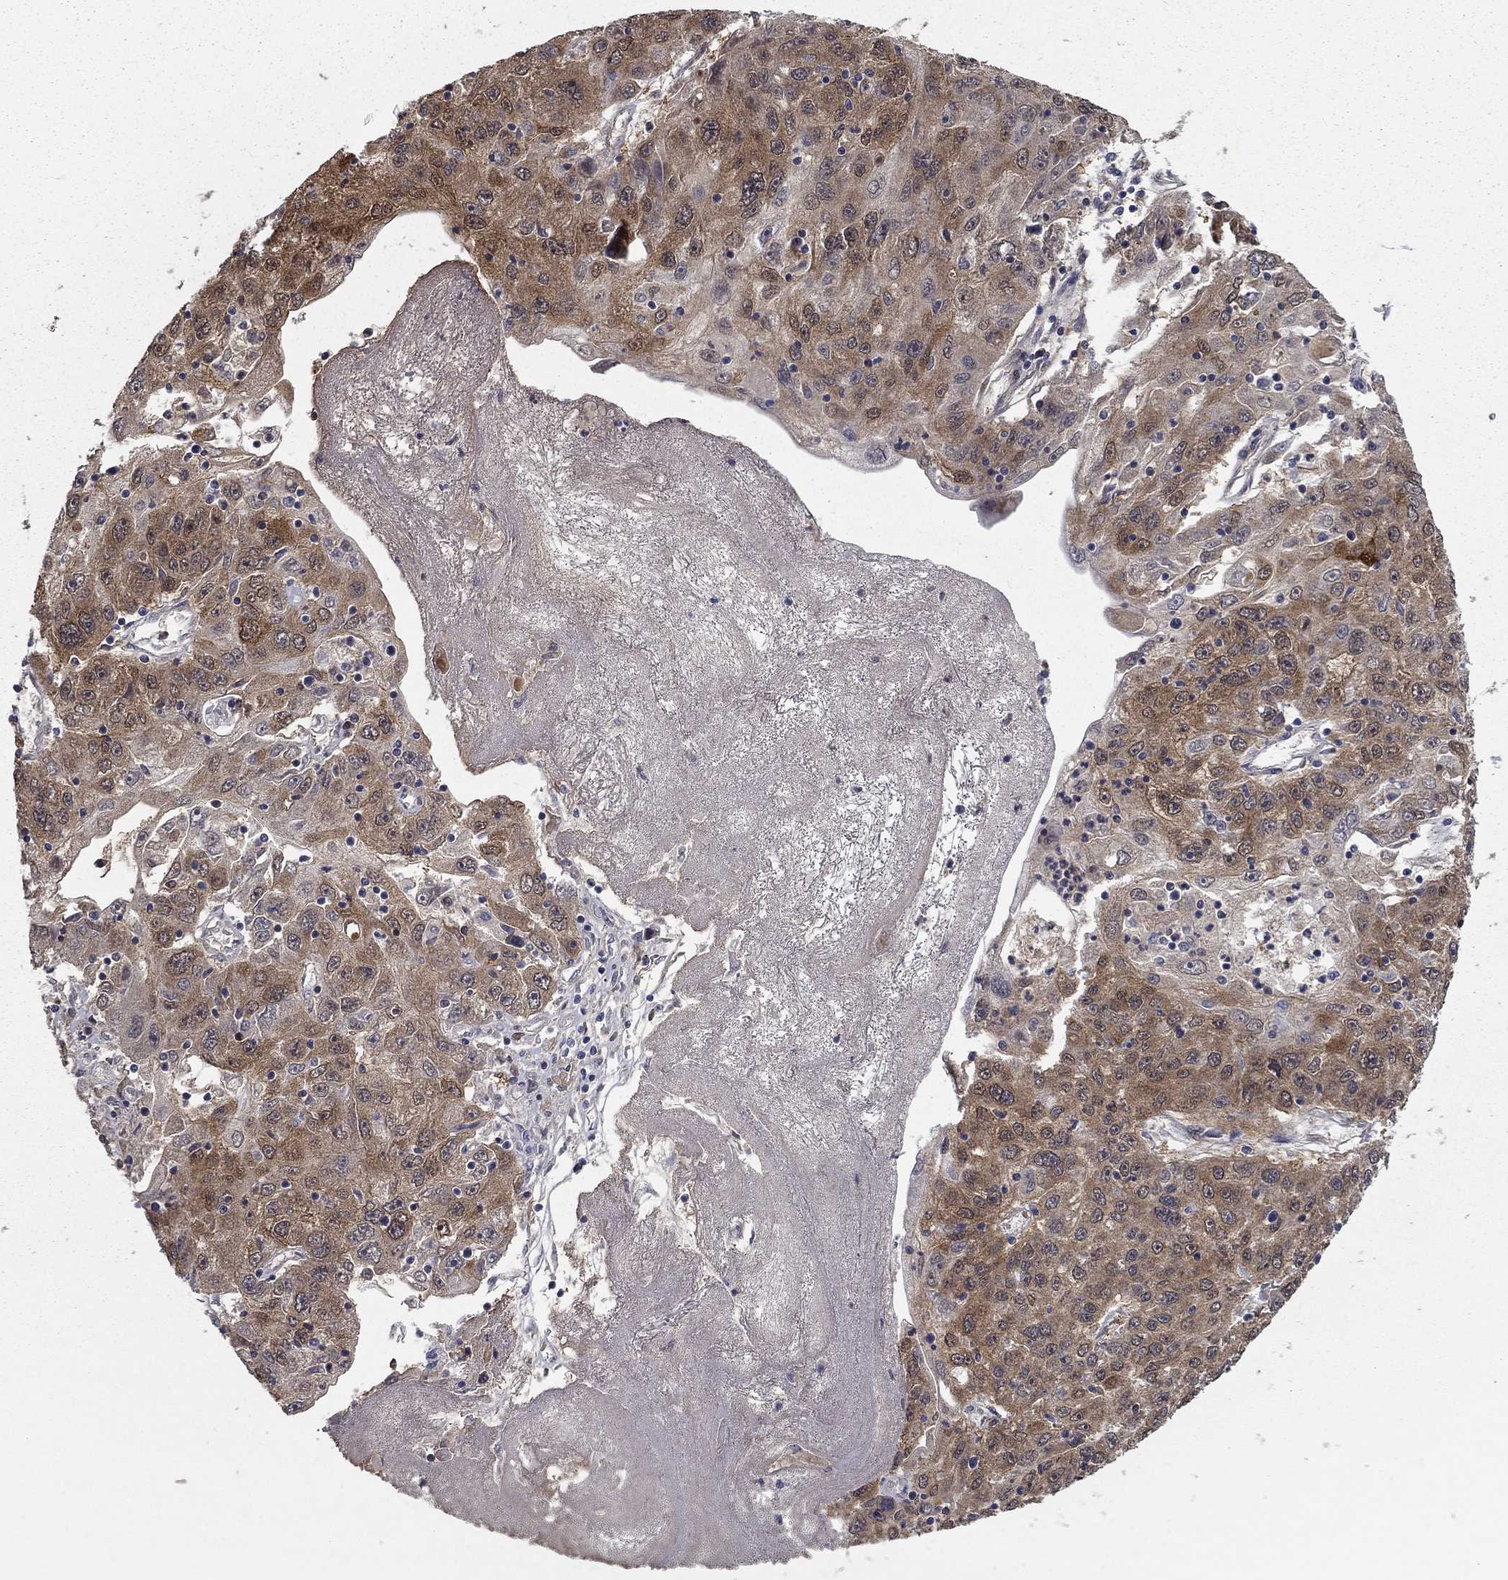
{"staining": {"intensity": "moderate", "quantity": "25%-75%", "location": "cytoplasmic/membranous"}, "tissue": "stomach cancer", "cell_type": "Tumor cells", "image_type": "cancer", "snomed": [{"axis": "morphology", "description": "Adenocarcinoma, NOS"}, {"axis": "topography", "description": "Stomach"}], "caption": "IHC image of neoplastic tissue: human adenocarcinoma (stomach) stained using IHC exhibits medium levels of moderate protein expression localized specifically in the cytoplasmic/membranous of tumor cells, appearing as a cytoplasmic/membranous brown color.", "gene": "NIT2", "patient": {"sex": "male", "age": 56}}